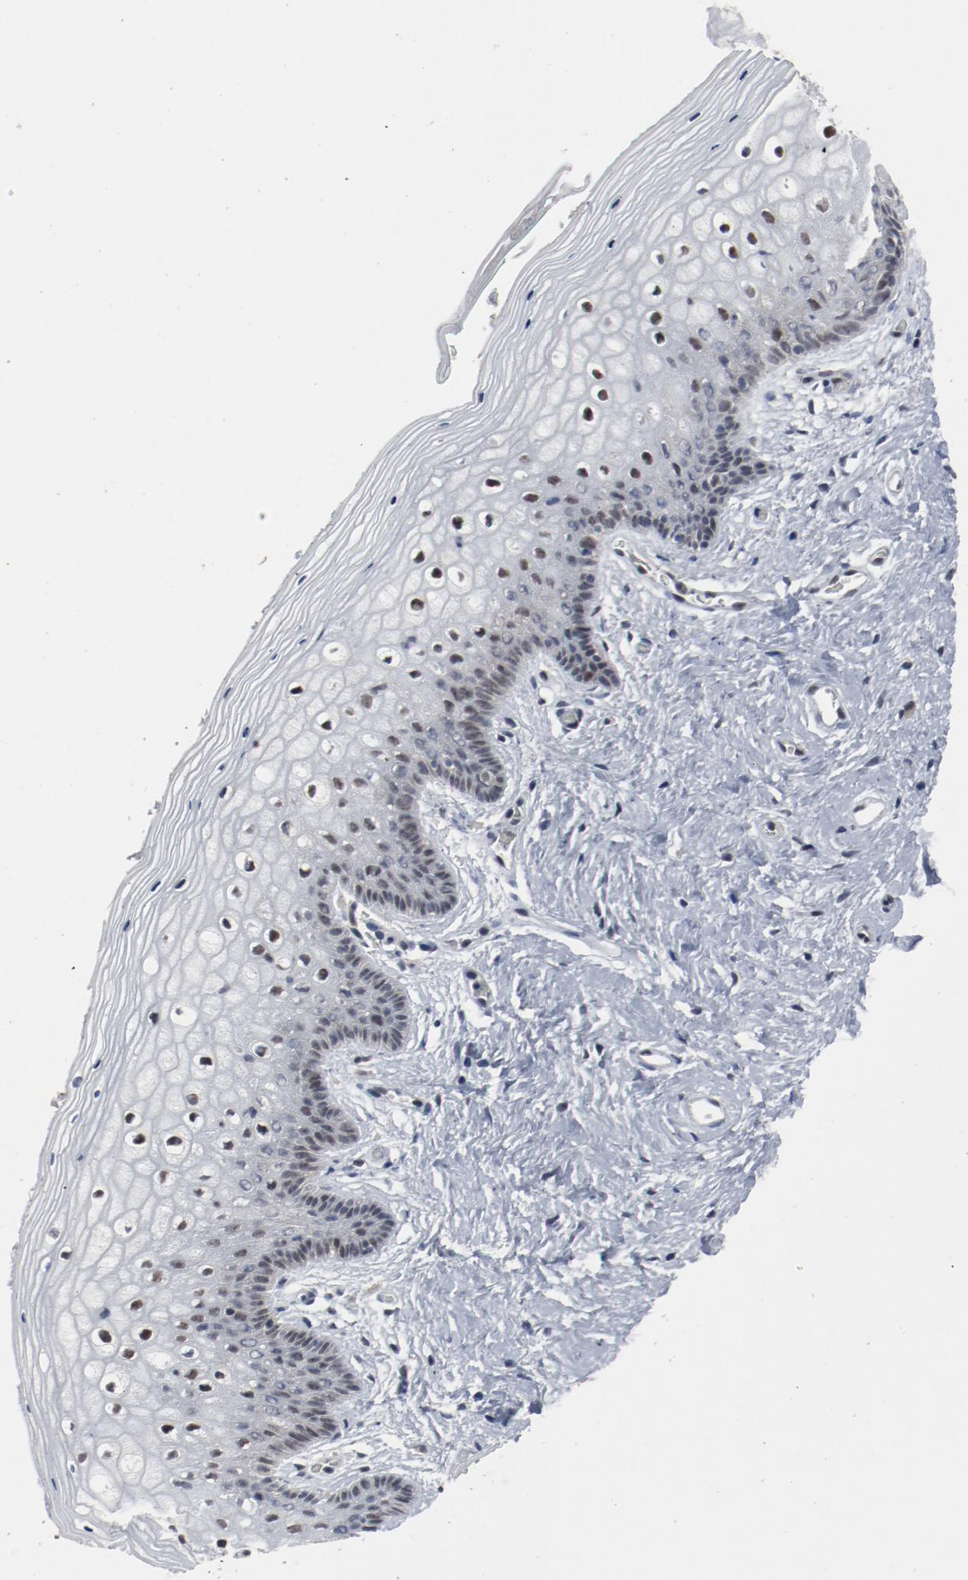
{"staining": {"intensity": "moderate", "quantity": ">75%", "location": "nuclear"}, "tissue": "vagina", "cell_type": "Squamous epithelial cells", "image_type": "normal", "snomed": [{"axis": "morphology", "description": "Normal tissue, NOS"}, {"axis": "topography", "description": "Vagina"}], "caption": "This histopathology image exhibits unremarkable vagina stained with IHC to label a protein in brown. The nuclear of squamous epithelial cells show moderate positivity for the protein. Nuclei are counter-stained blue.", "gene": "JMJD6", "patient": {"sex": "female", "age": 46}}